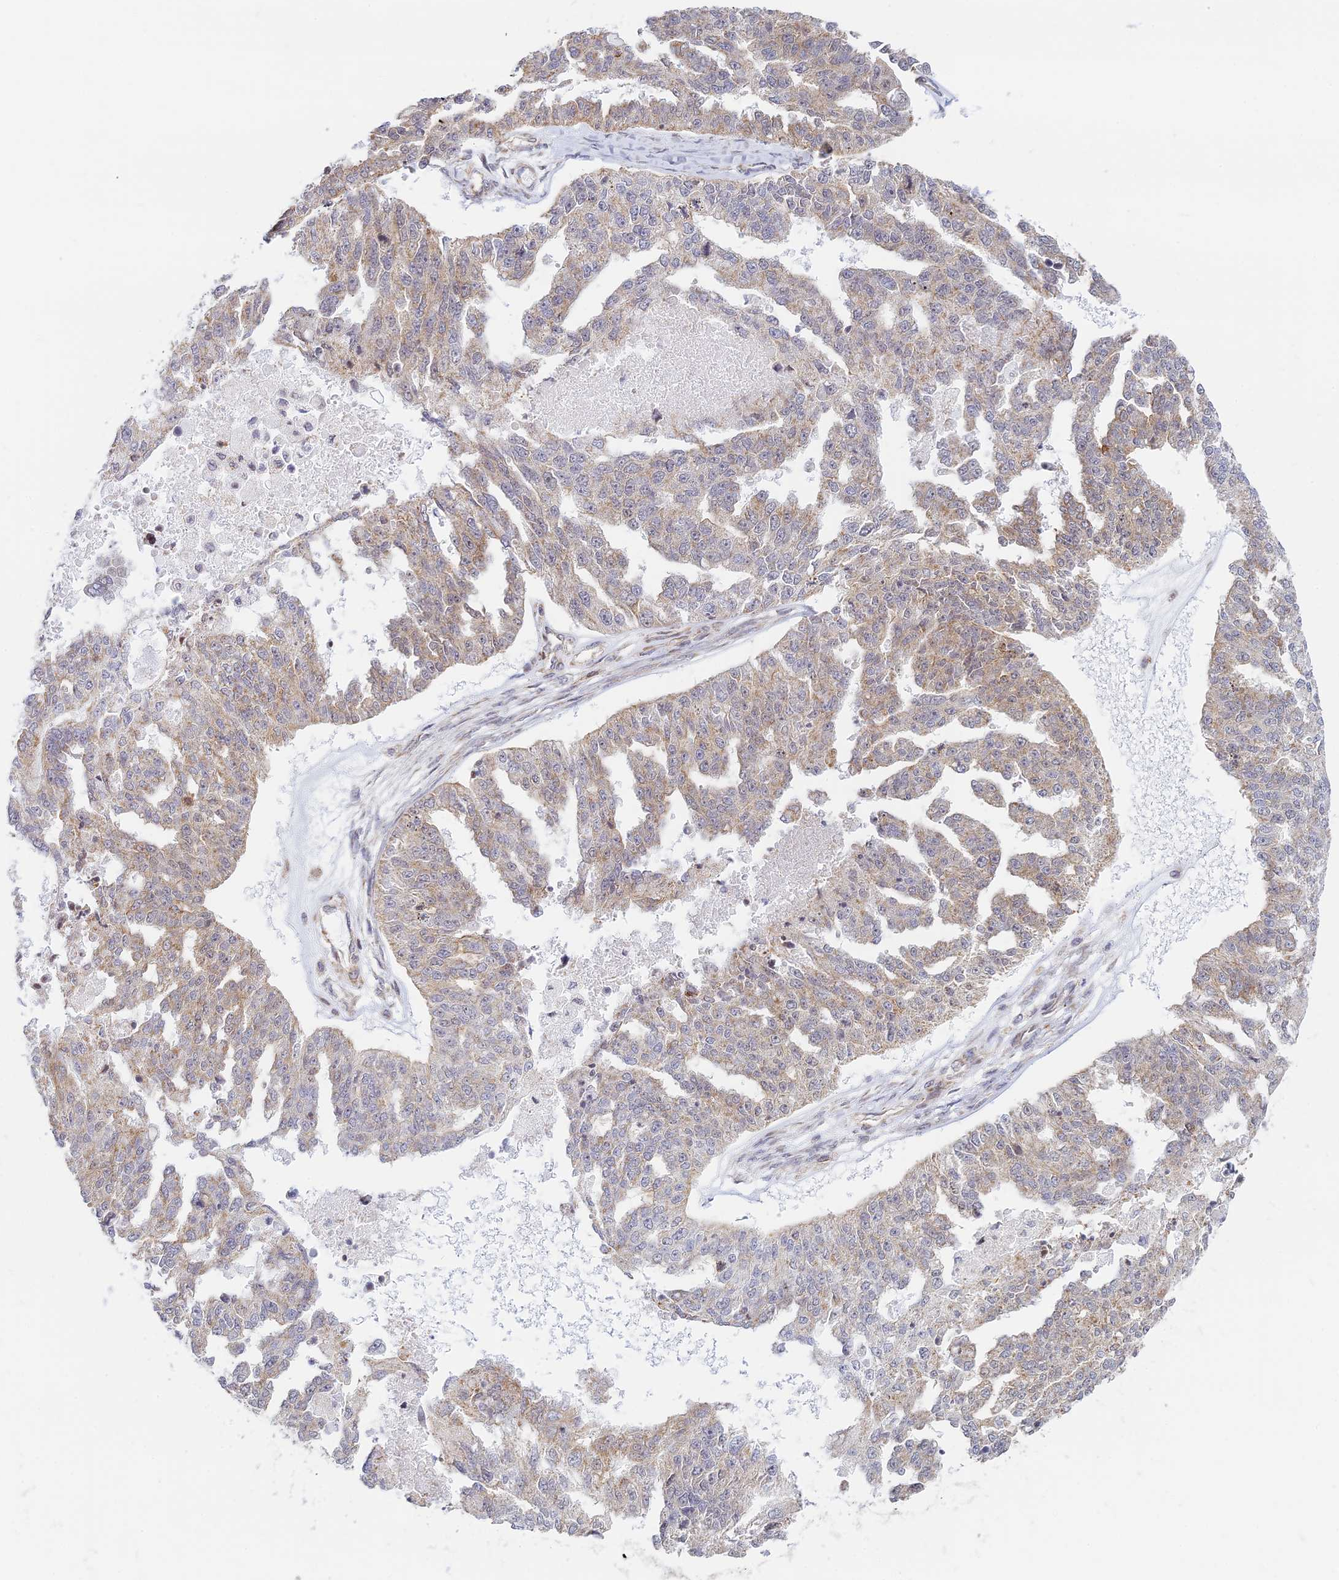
{"staining": {"intensity": "weak", "quantity": "25%-75%", "location": "cytoplasmic/membranous"}, "tissue": "ovarian cancer", "cell_type": "Tumor cells", "image_type": "cancer", "snomed": [{"axis": "morphology", "description": "Cystadenocarcinoma, serous, NOS"}, {"axis": "topography", "description": "Ovary"}], "caption": "Ovarian cancer (serous cystadenocarcinoma) stained for a protein (brown) shows weak cytoplasmic/membranous positive expression in approximately 25%-75% of tumor cells.", "gene": "HOOK2", "patient": {"sex": "female", "age": 58}}